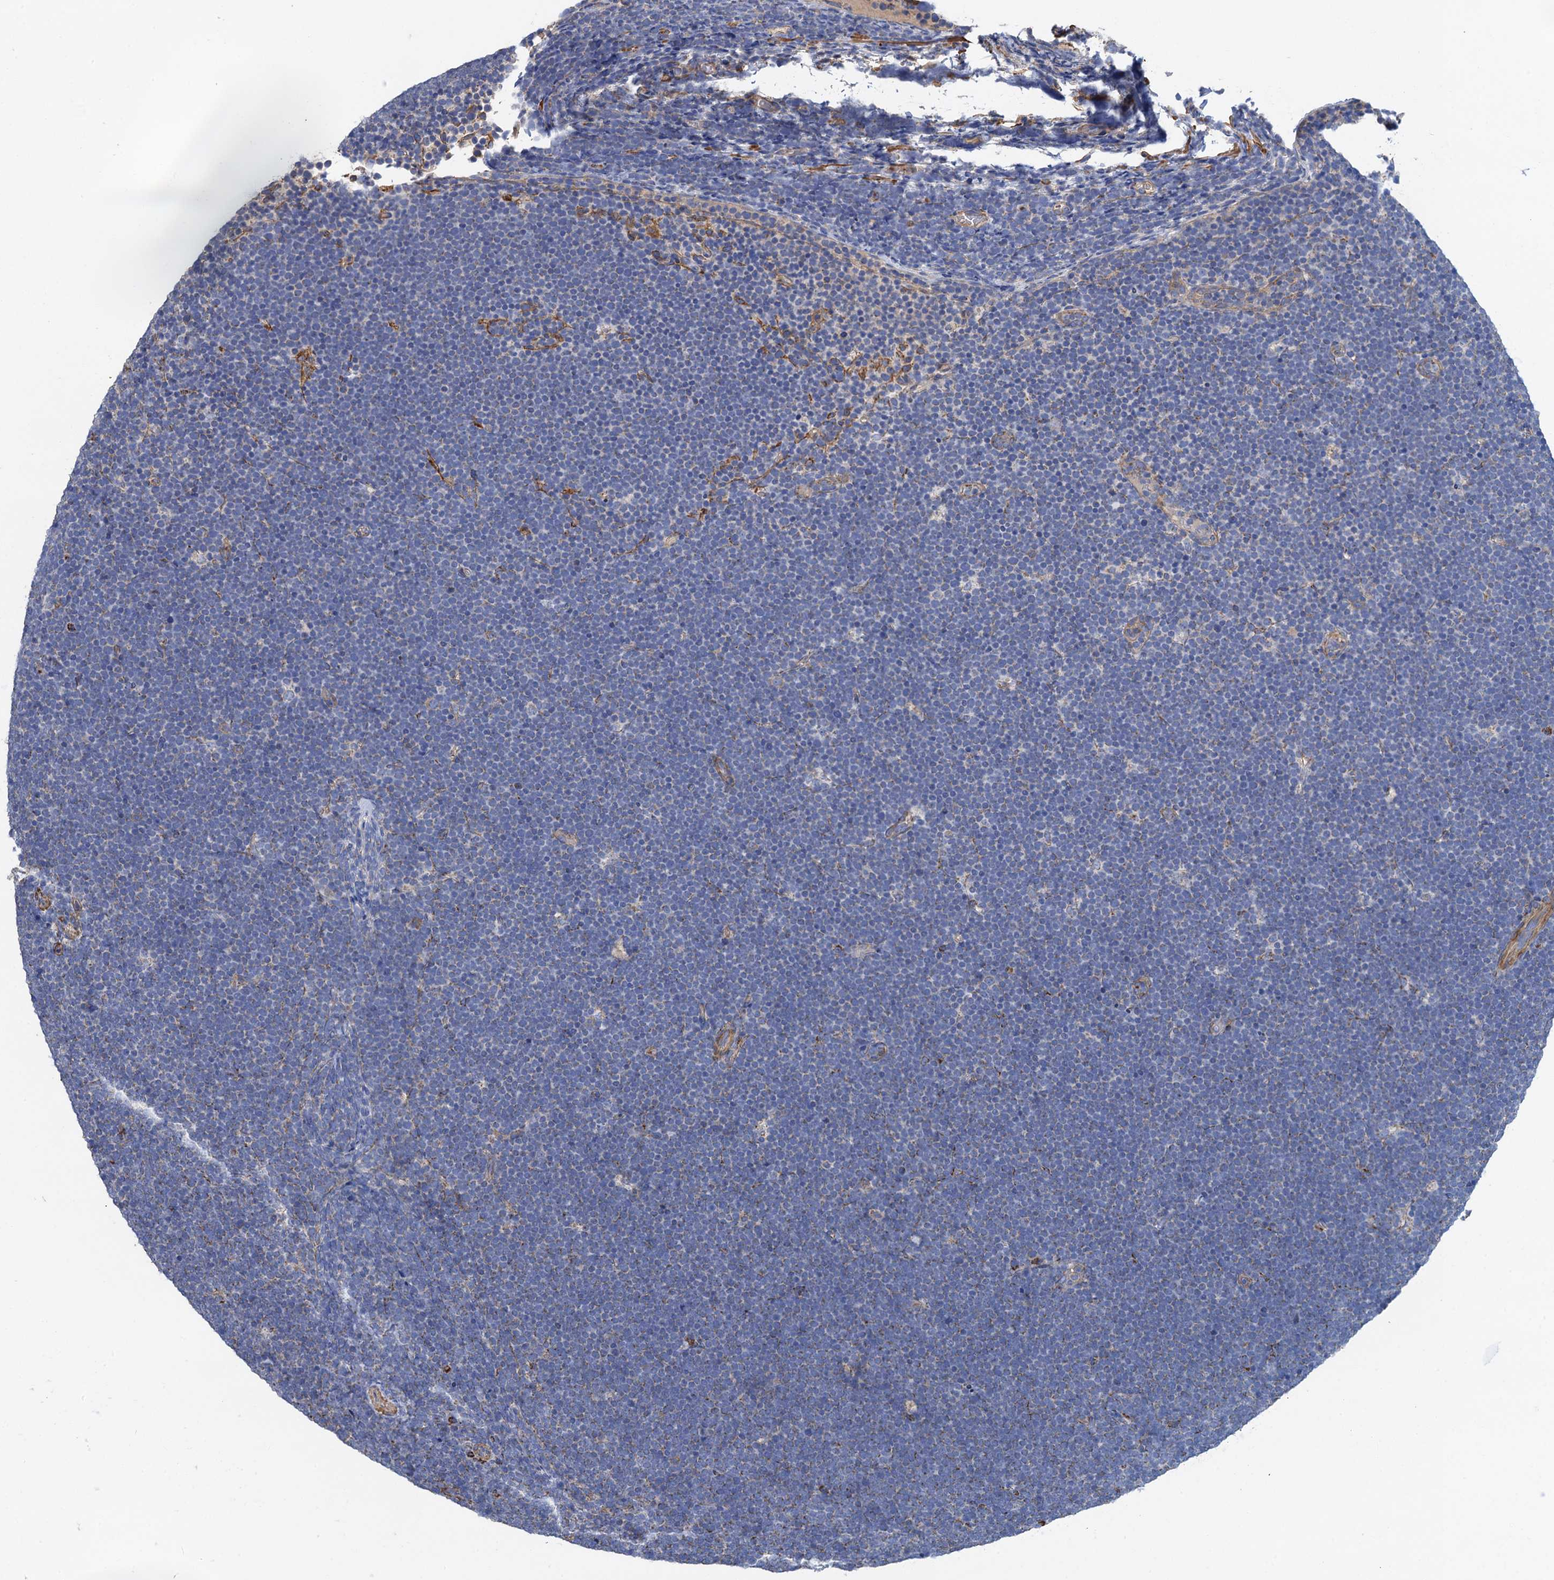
{"staining": {"intensity": "negative", "quantity": "none", "location": "none"}, "tissue": "lymphoma", "cell_type": "Tumor cells", "image_type": "cancer", "snomed": [{"axis": "morphology", "description": "Malignant lymphoma, non-Hodgkin's type, High grade"}, {"axis": "topography", "description": "Lymph node"}], "caption": "Immunohistochemical staining of human malignant lymphoma, non-Hodgkin's type (high-grade) shows no significant positivity in tumor cells. (DAB immunohistochemistry visualized using brightfield microscopy, high magnification).", "gene": "GCSH", "patient": {"sex": "male", "age": 13}}